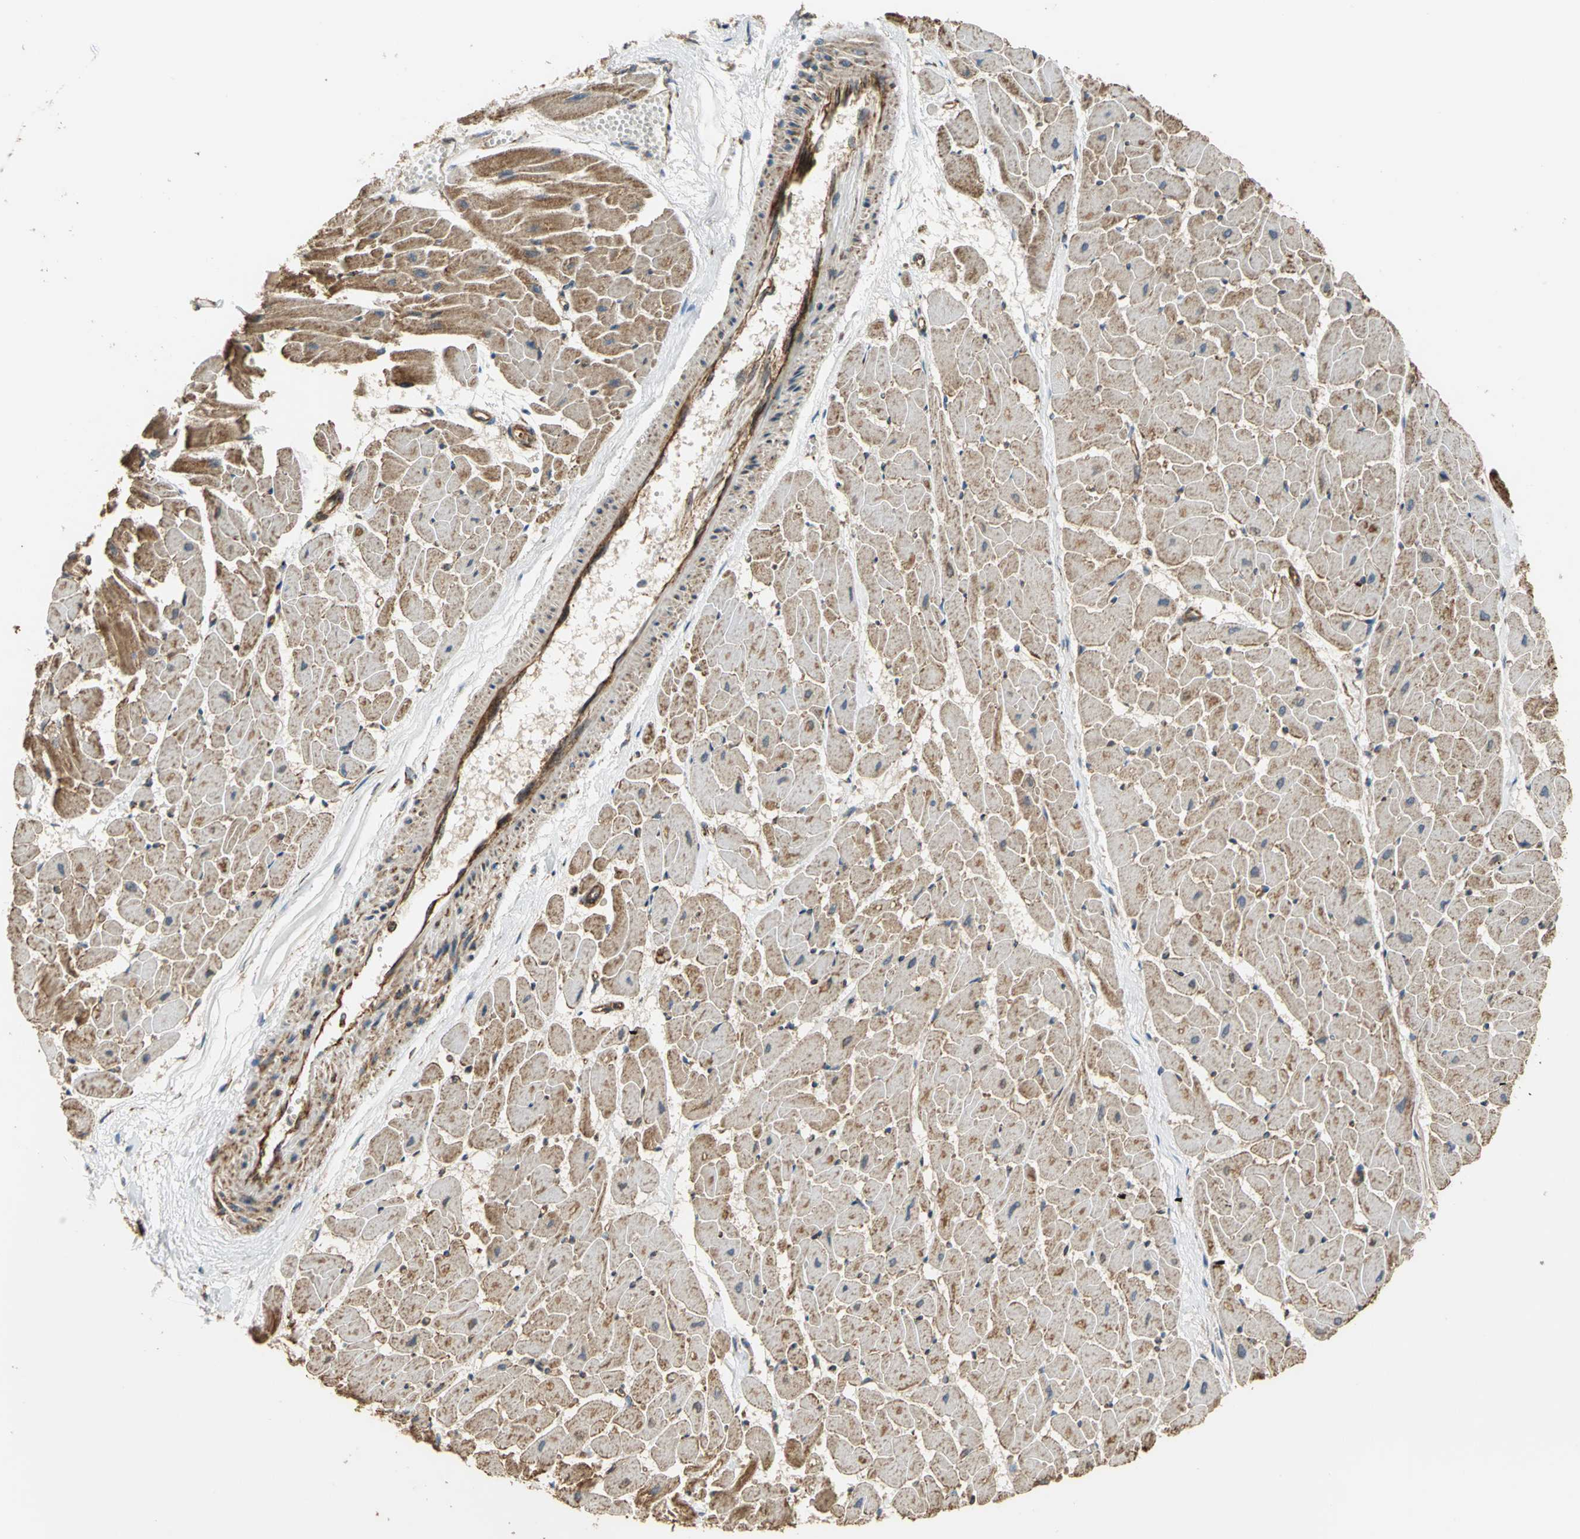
{"staining": {"intensity": "moderate", "quantity": ">75%", "location": "cytoplasmic/membranous"}, "tissue": "heart muscle", "cell_type": "Cardiomyocytes", "image_type": "normal", "snomed": [{"axis": "morphology", "description": "Normal tissue, NOS"}, {"axis": "topography", "description": "Heart"}], "caption": "Cardiomyocytes show medium levels of moderate cytoplasmic/membranous positivity in about >75% of cells in unremarkable human heart muscle. (DAB IHC, brown staining for protein, blue staining for nuclei).", "gene": "MRPS22", "patient": {"sex": "female", "age": 19}}